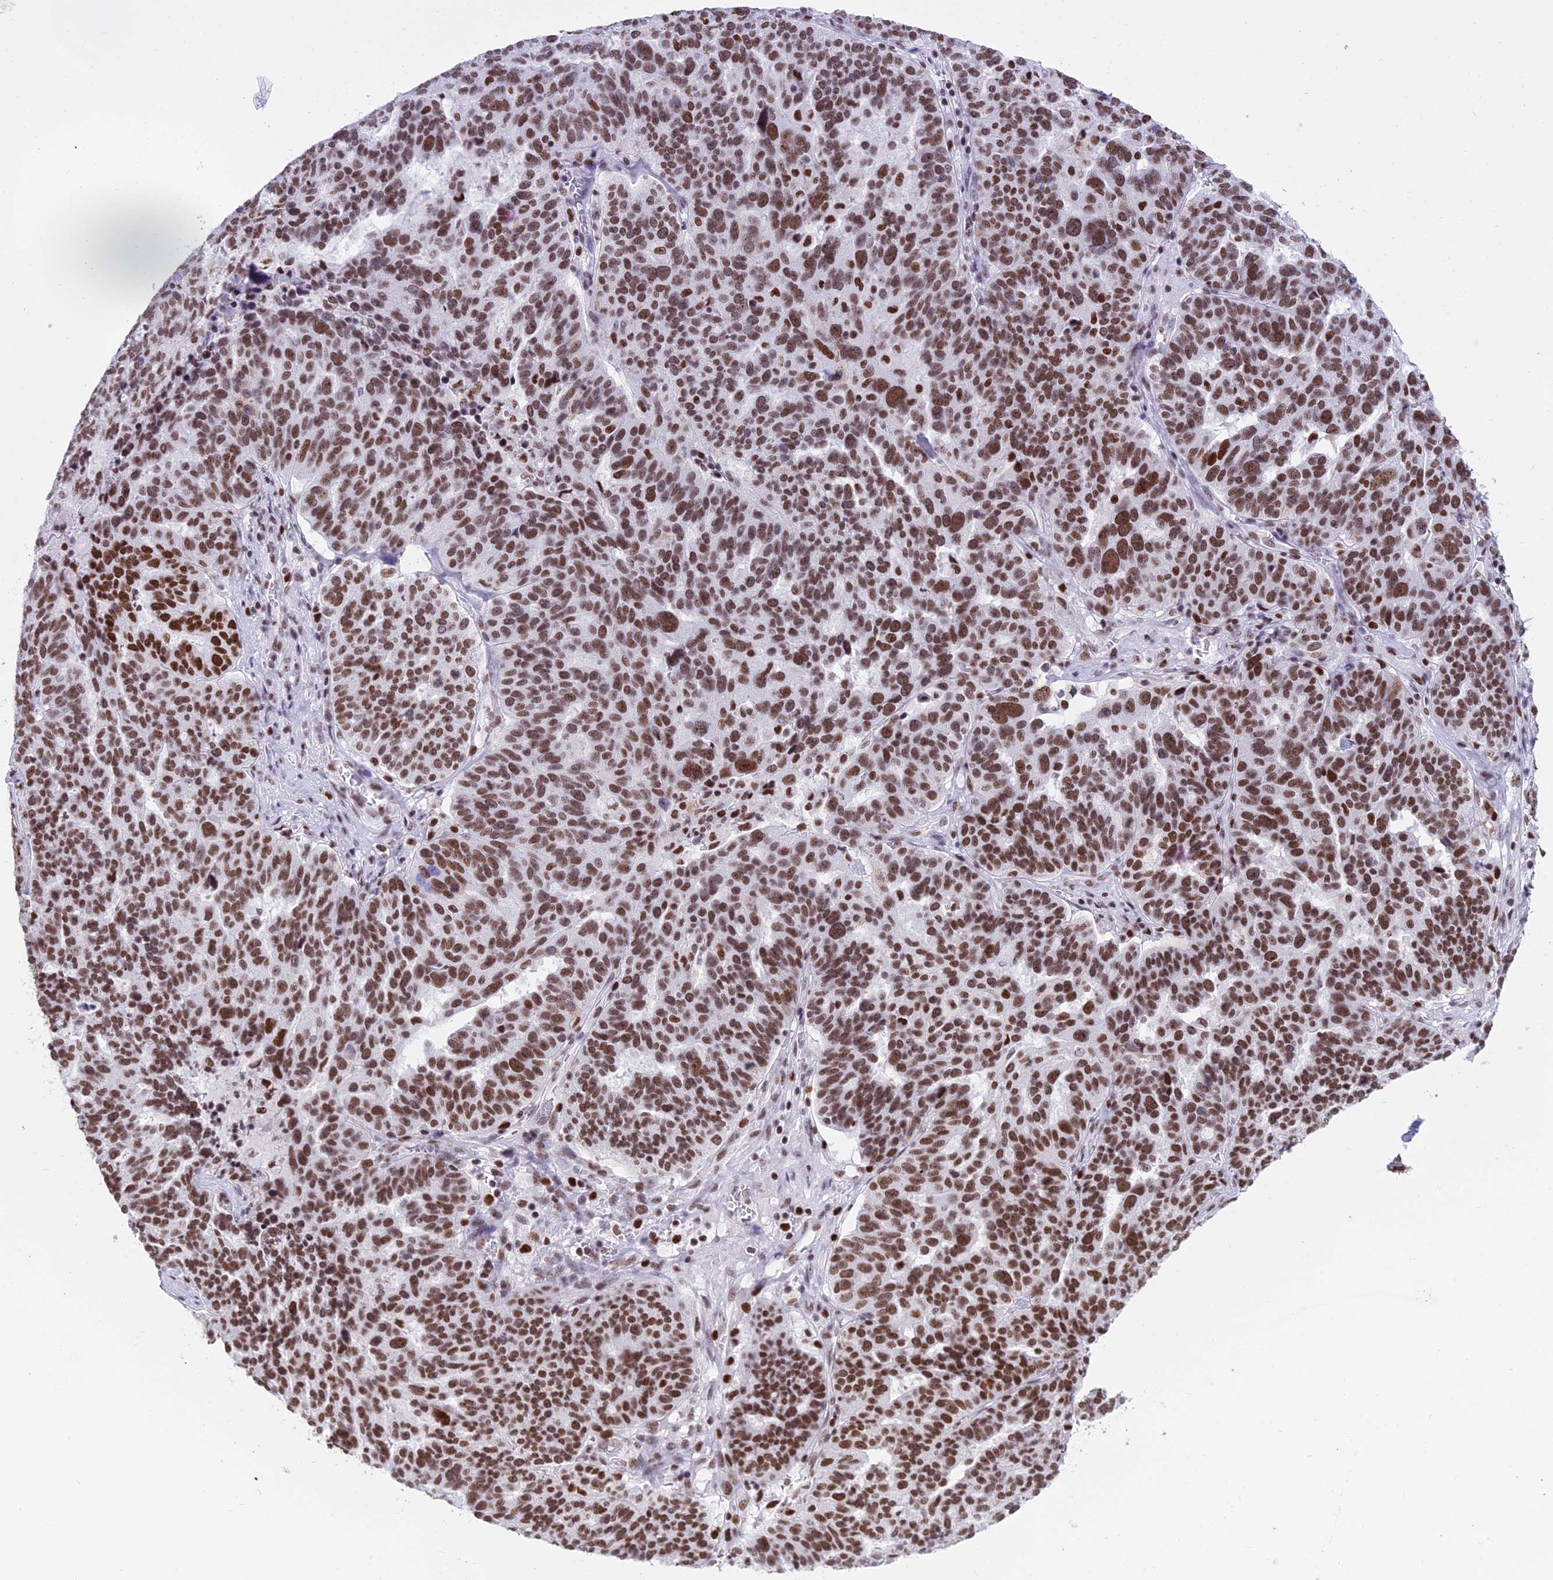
{"staining": {"intensity": "strong", "quantity": ">75%", "location": "nuclear"}, "tissue": "ovarian cancer", "cell_type": "Tumor cells", "image_type": "cancer", "snomed": [{"axis": "morphology", "description": "Cystadenocarcinoma, serous, NOS"}, {"axis": "topography", "description": "Ovary"}], "caption": "Protein expression analysis of human ovarian serous cystadenocarcinoma reveals strong nuclear expression in approximately >75% of tumor cells. (brown staining indicates protein expression, while blue staining denotes nuclei).", "gene": "PARP1", "patient": {"sex": "female", "age": 59}}